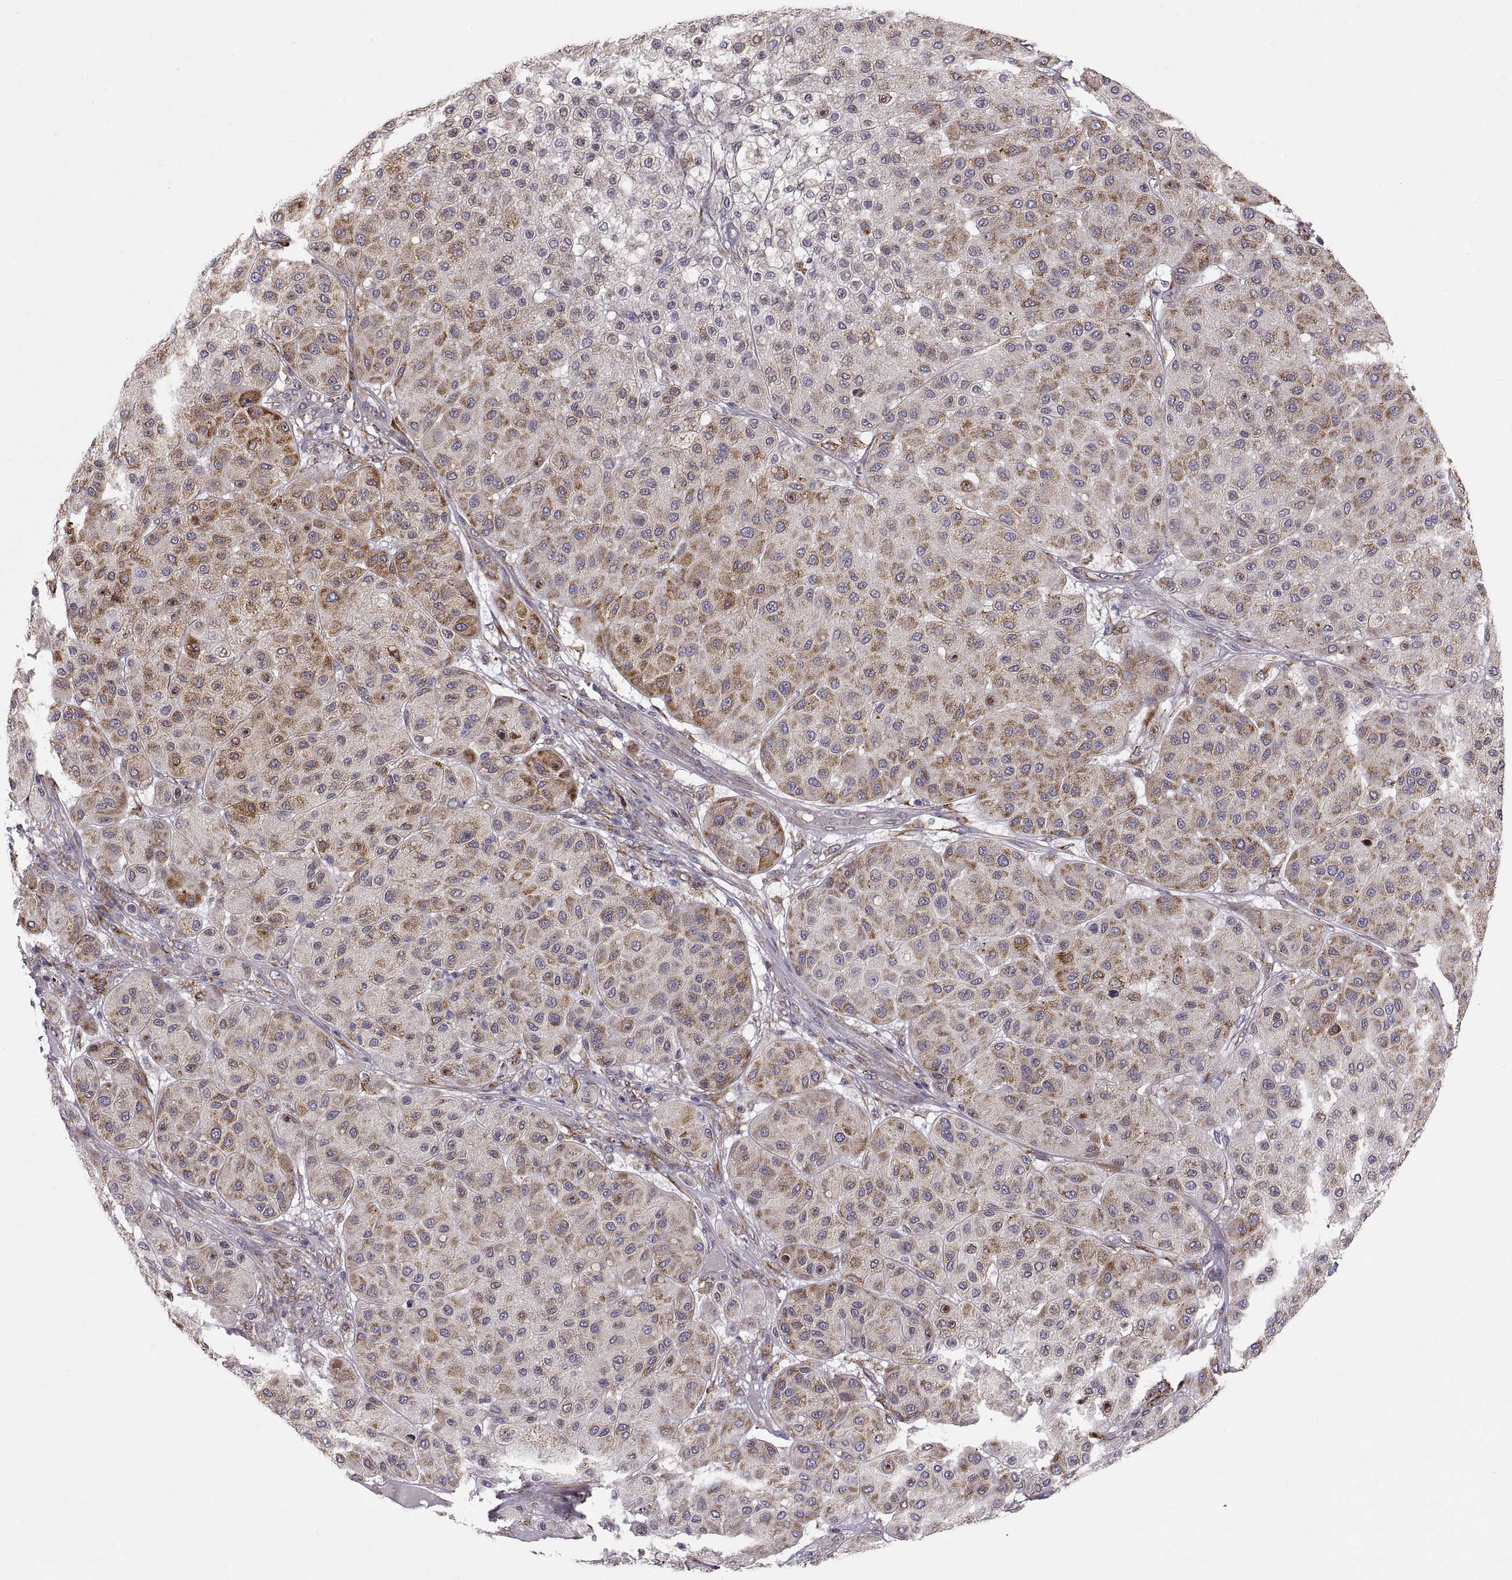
{"staining": {"intensity": "strong", "quantity": "25%-75%", "location": "cytoplasmic/membranous"}, "tissue": "melanoma", "cell_type": "Tumor cells", "image_type": "cancer", "snomed": [{"axis": "morphology", "description": "Malignant melanoma, Metastatic site"}, {"axis": "topography", "description": "Smooth muscle"}], "caption": "A brown stain highlights strong cytoplasmic/membranous expression of a protein in melanoma tumor cells.", "gene": "PLEKHB2", "patient": {"sex": "male", "age": 41}}